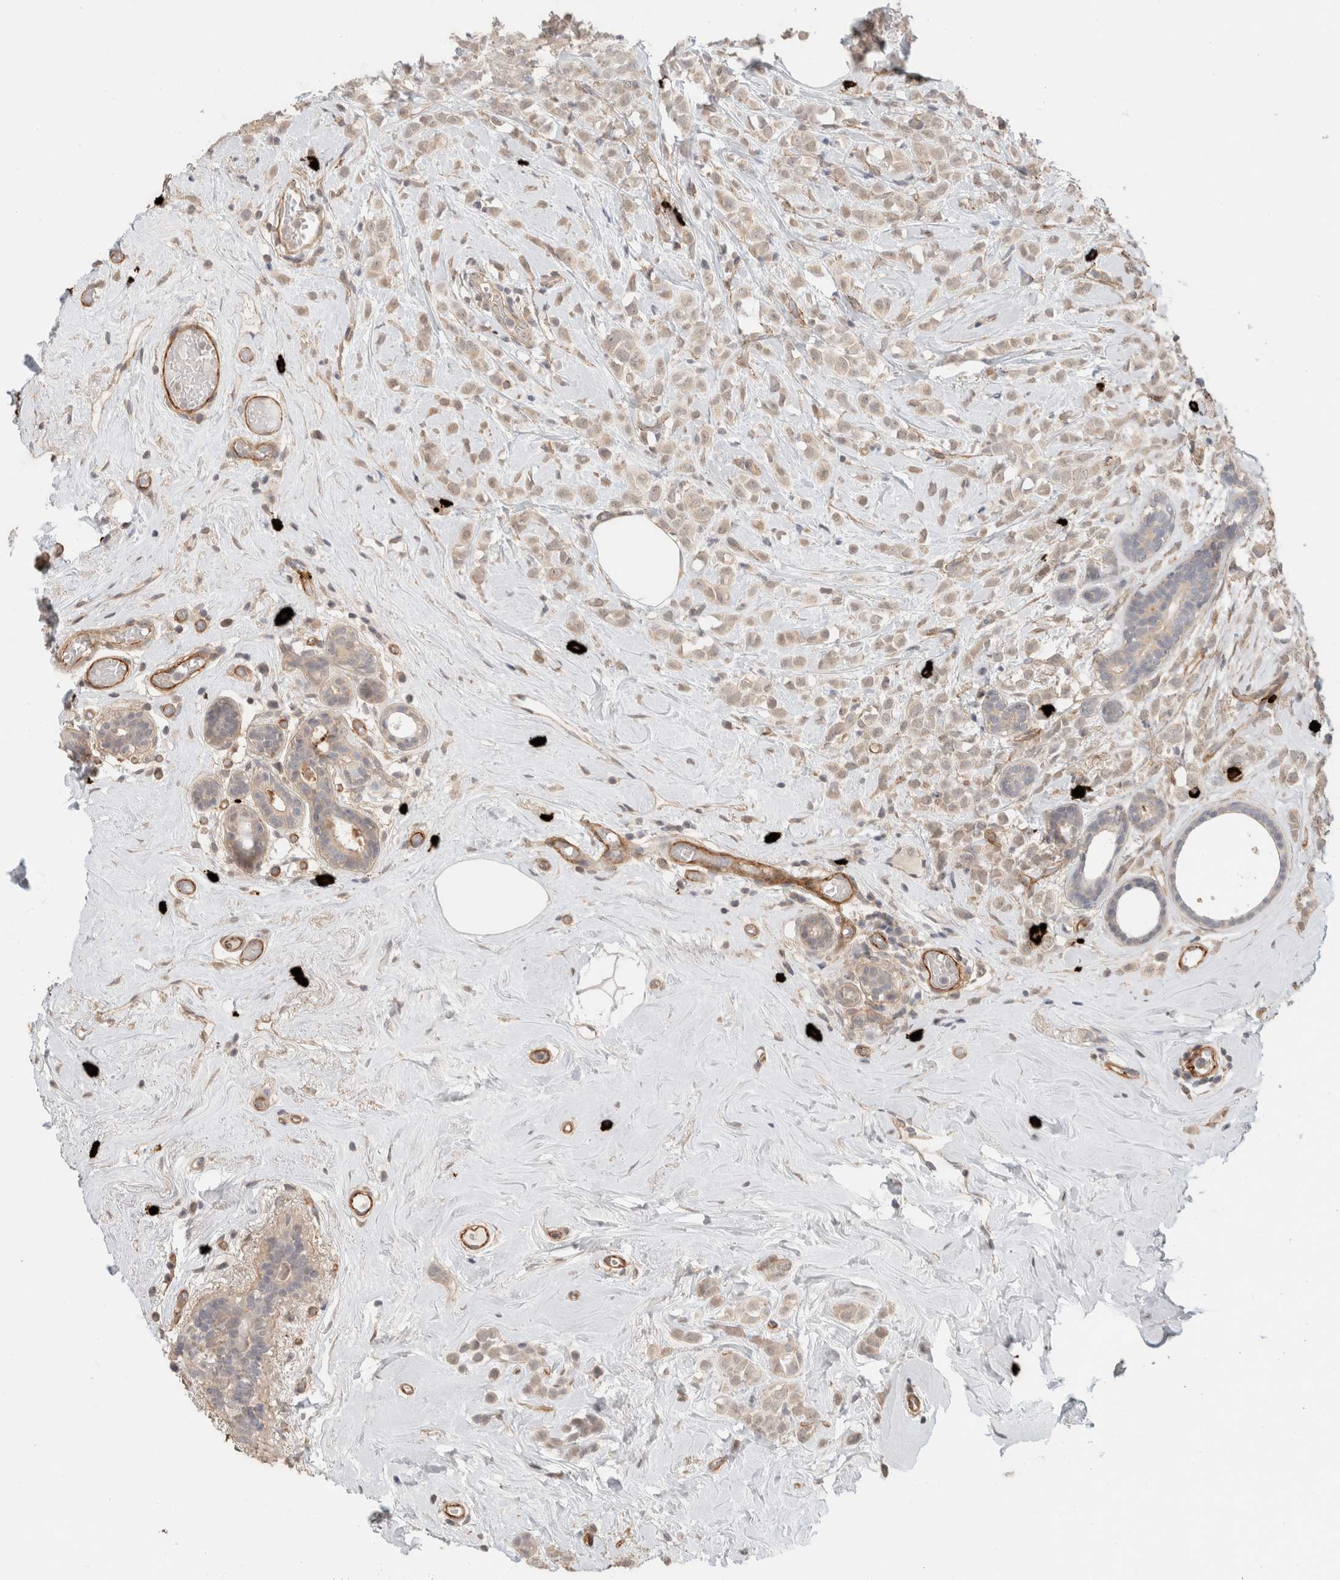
{"staining": {"intensity": "weak", "quantity": ">75%", "location": "cytoplasmic/membranous"}, "tissue": "breast cancer", "cell_type": "Tumor cells", "image_type": "cancer", "snomed": [{"axis": "morphology", "description": "Lobular carcinoma"}, {"axis": "topography", "description": "Breast"}], "caption": "An immunohistochemistry photomicrograph of neoplastic tissue is shown. Protein staining in brown shows weak cytoplasmic/membranous positivity in breast cancer (lobular carcinoma) within tumor cells.", "gene": "HSPG2", "patient": {"sex": "female", "age": 47}}